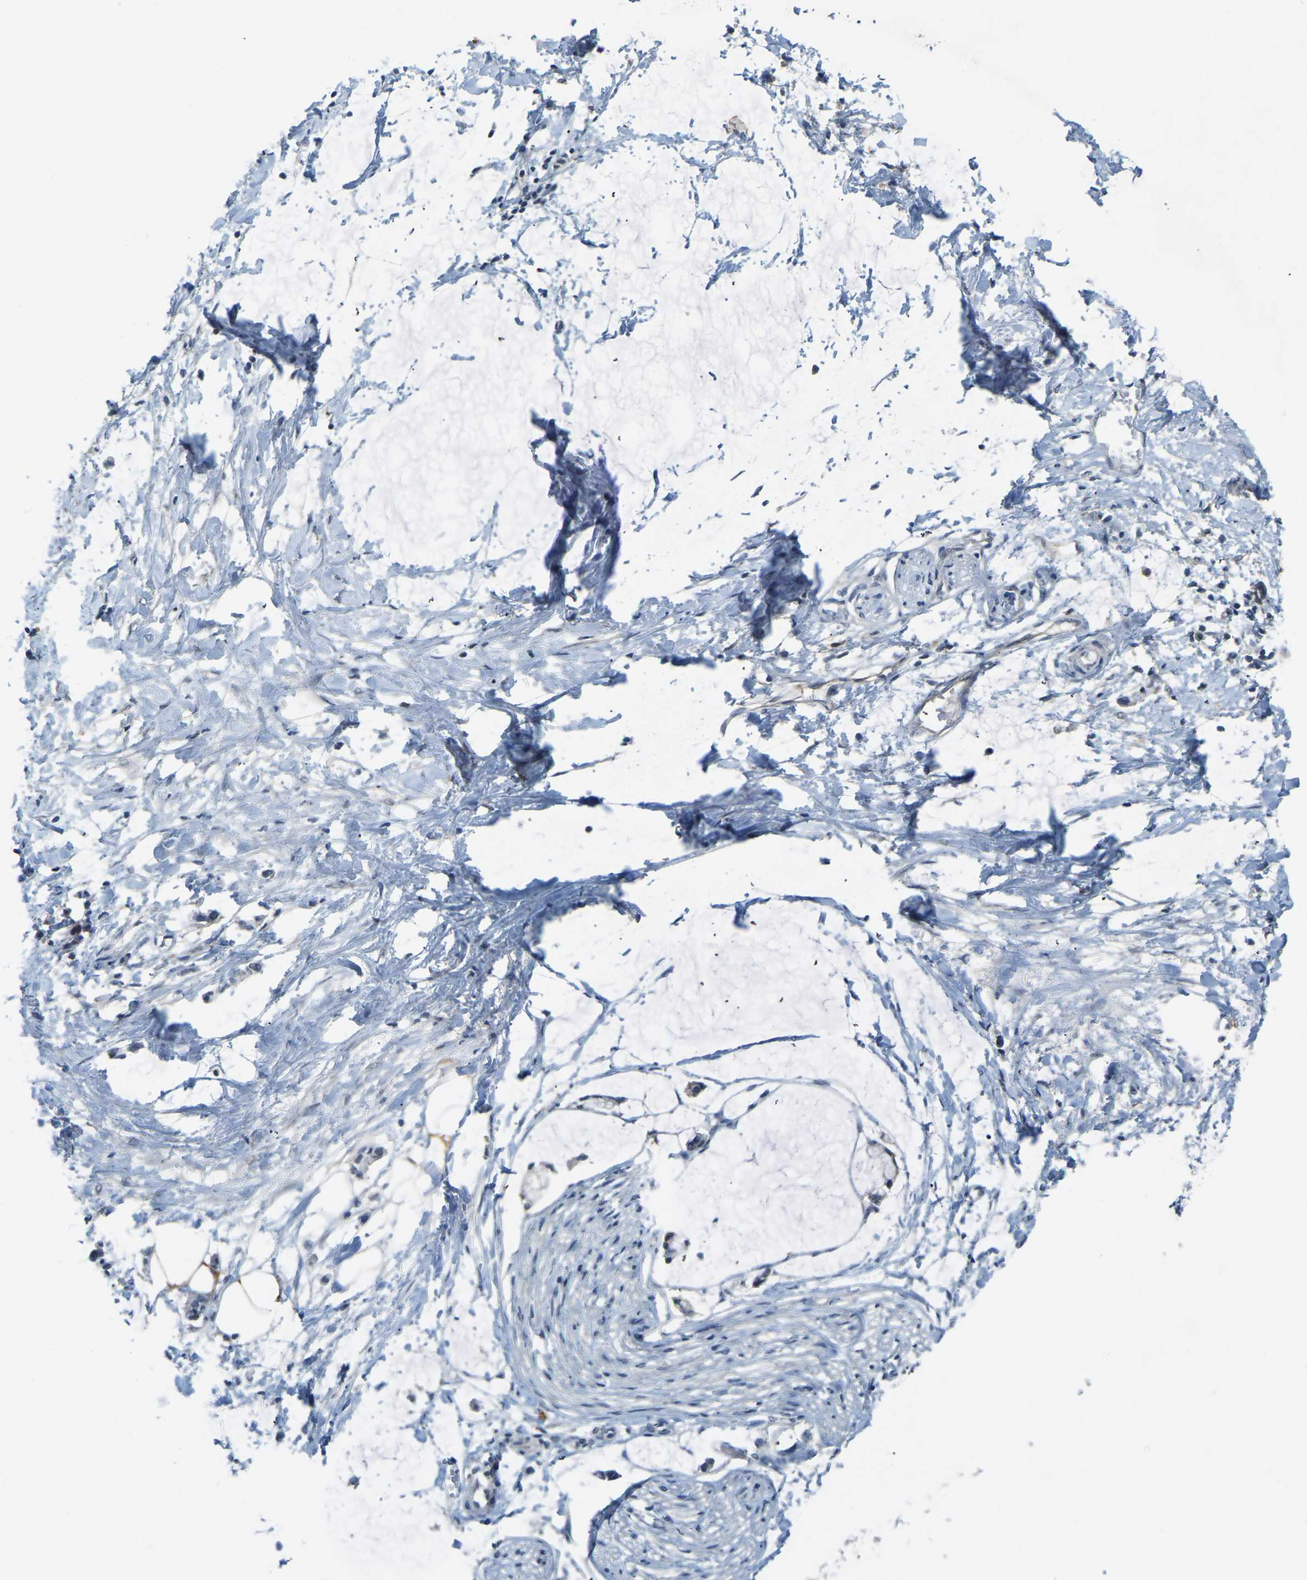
{"staining": {"intensity": "moderate", "quantity": "25%-75%", "location": "cytoplasmic/membranous"}, "tissue": "adipose tissue", "cell_type": "Adipocytes", "image_type": "normal", "snomed": [{"axis": "morphology", "description": "Normal tissue, NOS"}, {"axis": "morphology", "description": "Adenocarcinoma, NOS"}, {"axis": "topography", "description": "Colon"}, {"axis": "topography", "description": "Peripheral nerve tissue"}], "caption": "Adipose tissue stained with immunohistochemistry (IHC) demonstrates moderate cytoplasmic/membranous positivity in about 25%-75% of adipocytes. (IHC, brightfield microscopy, high magnification).", "gene": "AHNAK", "patient": {"sex": "male", "age": 14}}